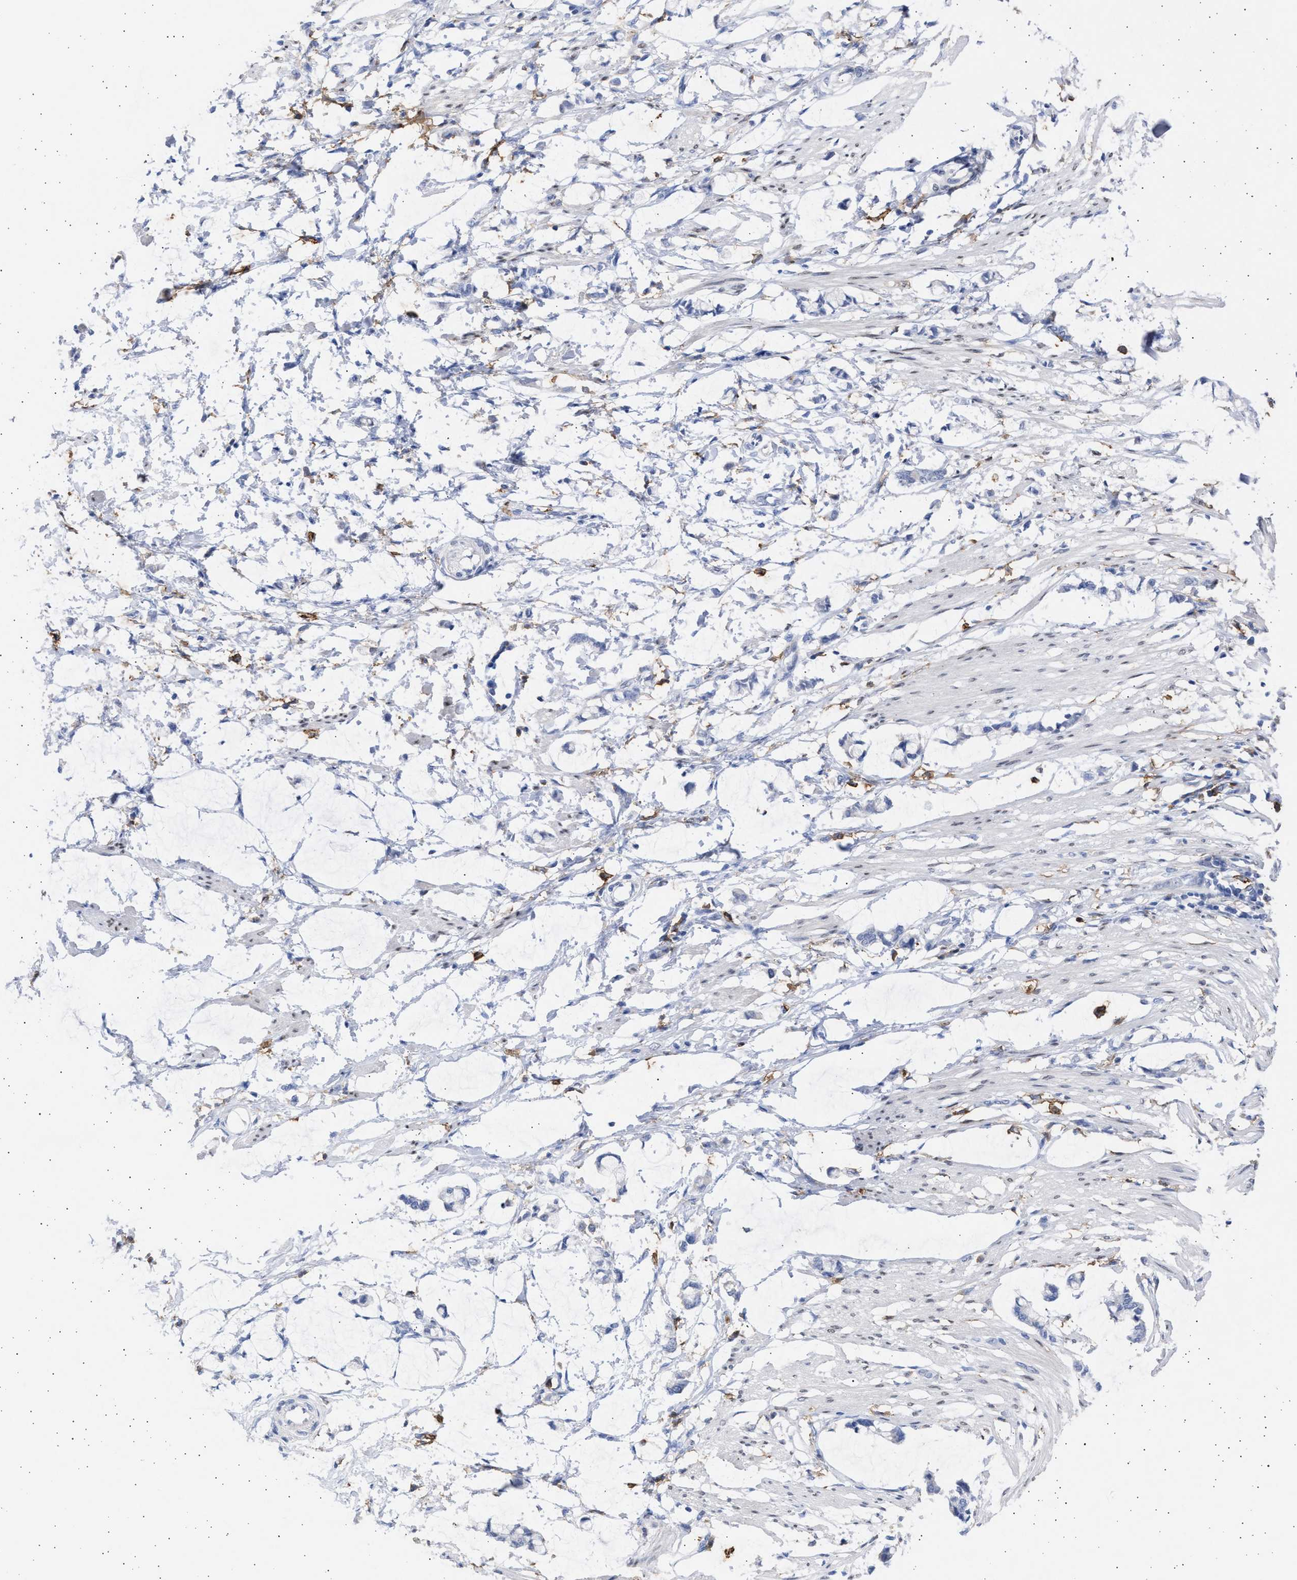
{"staining": {"intensity": "weak", "quantity": ">75%", "location": "nuclear"}, "tissue": "smooth muscle", "cell_type": "Smooth muscle cells", "image_type": "normal", "snomed": [{"axis": "morphology", "description": "Normal tissue, NOS"}, {"axis": "morphology", "description": "Adenocarcinoma, NOS"}, {"axis": "topography", "description": "Smooth muscle"}, {"axis": "topography", "description": "Colon"}], "caption": "Brown immunohistochemical staining in unremarkable smooth muscle shows weak nuclear expression in about >75% of smooth muscle cells. Immunohistochemistry (ihc) stains the protein in brown and the nuclei are stained blue.", "gene": "FCER1A", "patient": {"sex": "male", "age": 14}}